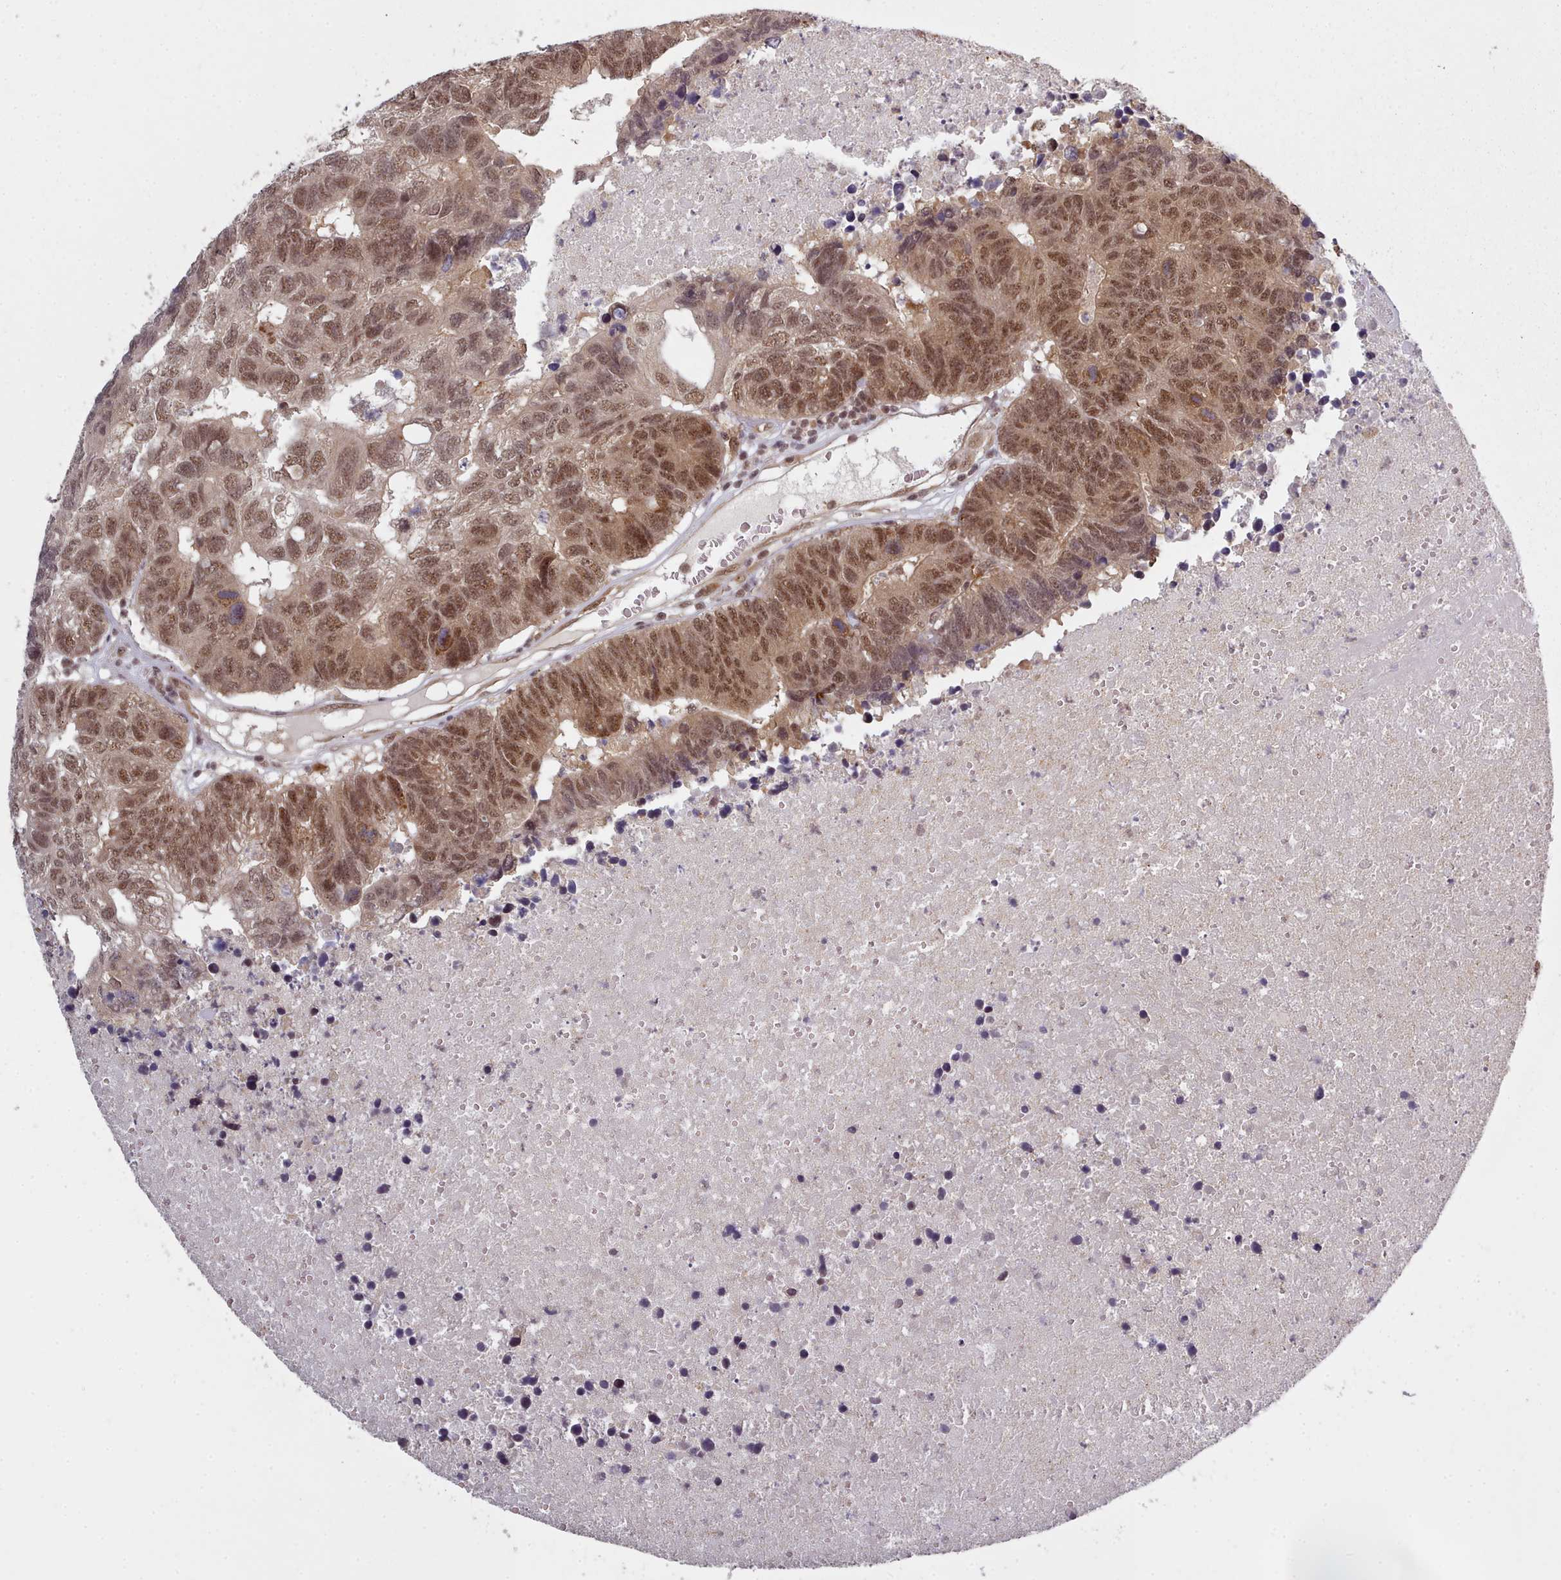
{"staining": {"intensity": "moderate", "quantity": ">75%", "location": "cytoplasmic/membranous,nuclear"}, "tissue": "colorectal cancer", "cell_type": "Tumor cells", "image_type": "cancer", "snomed": [{"axis": "morphology", "description": "Adenocarcinoma, NOS"}, {"axis": "topography", "description": "Colon"}], "caption": "Protein staining of colorectal cancer tissue reveals moderate cytoplasmic/membranous and nuclear staining in approximately >75% of tumor cells. (DAB IHC with brightfield microscopy, high magnification).", "gene": "DHX8", "patient": {"sex": "female", "age": 48}}